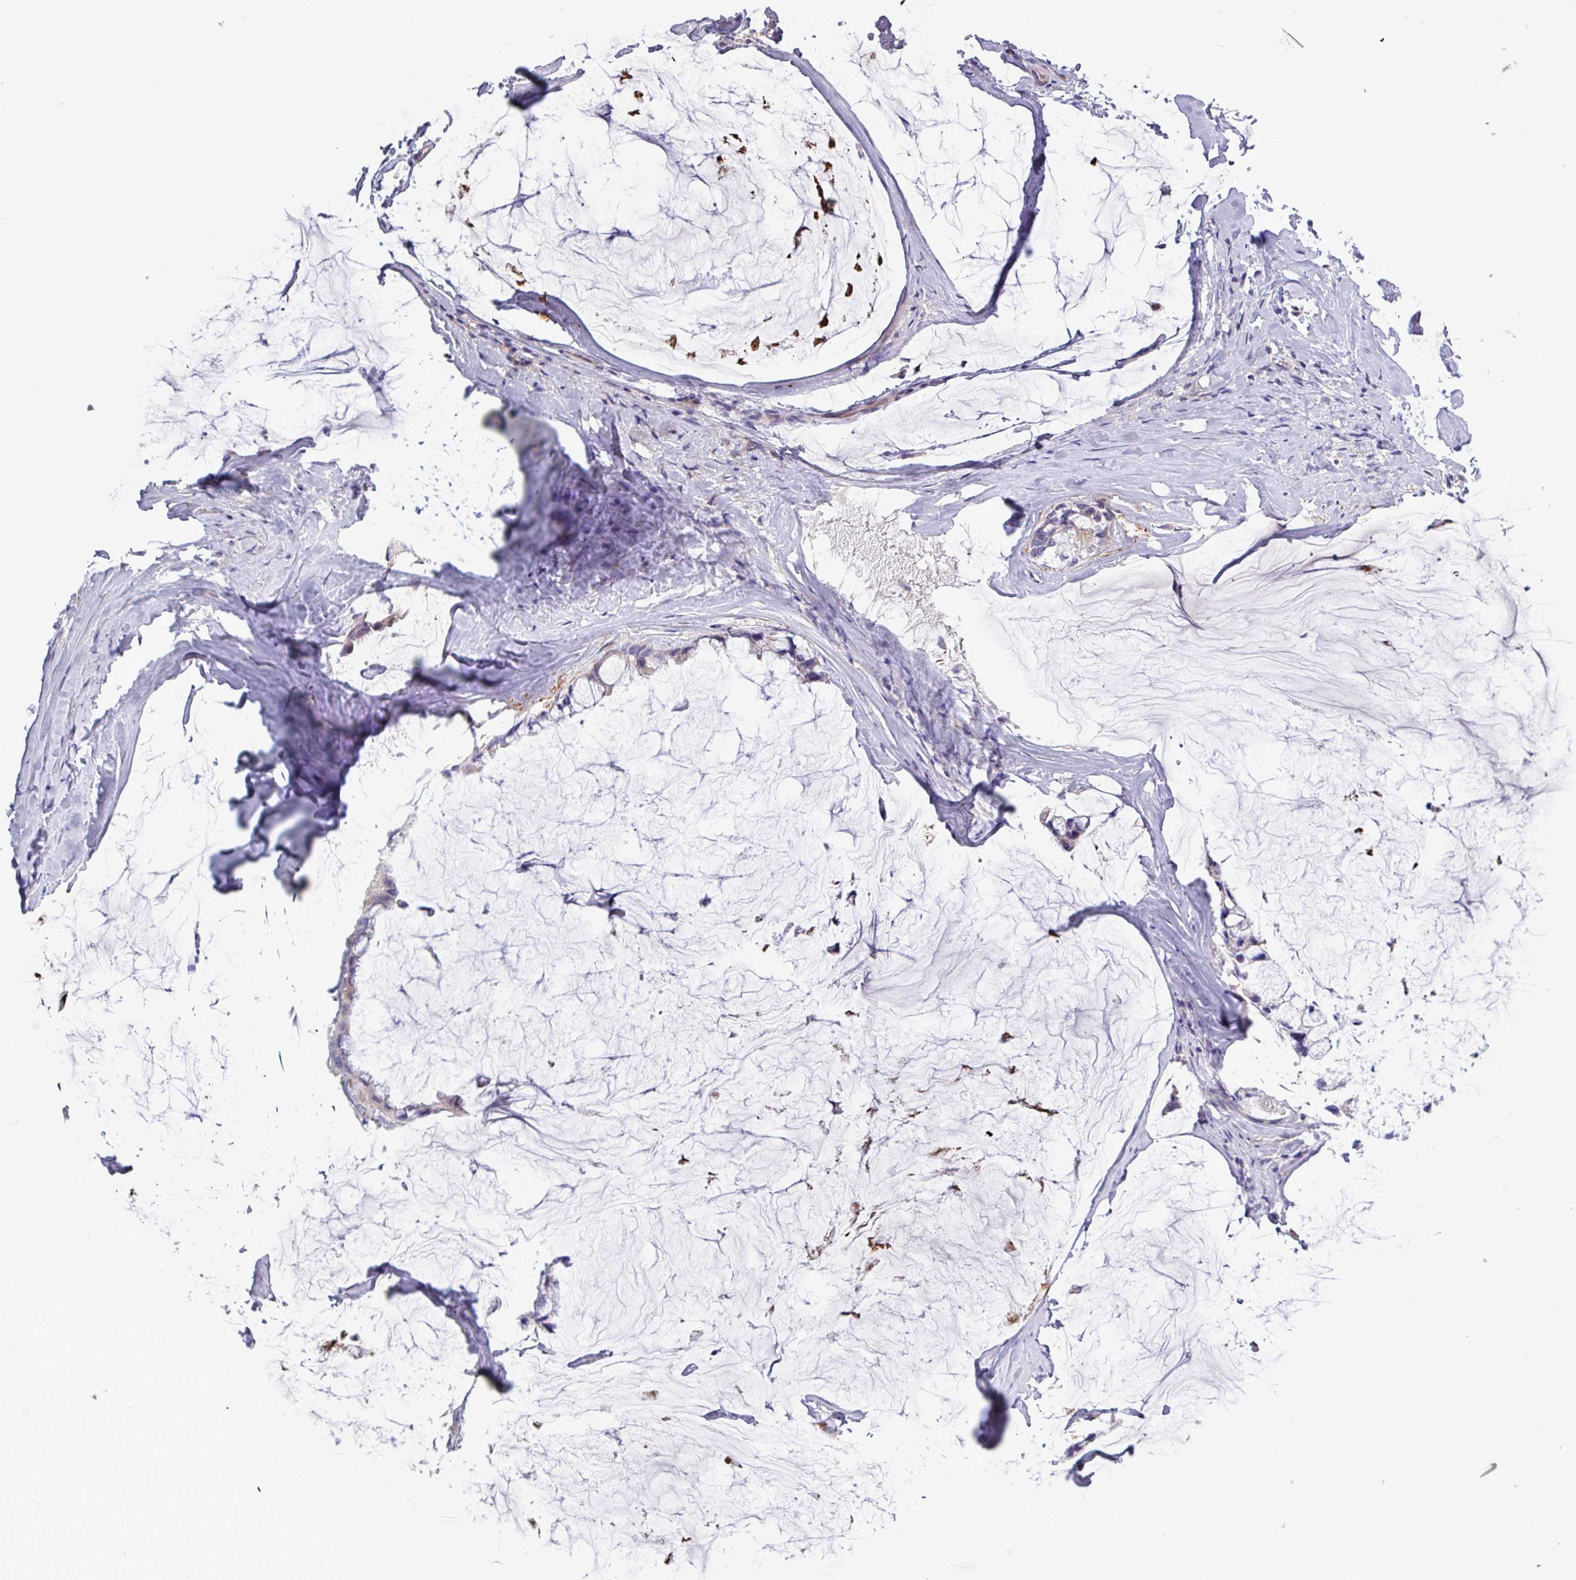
{"staining": {"intensity": "negative", "quantity": "none", "location": "none"}, "tissue": "ovarian cancer", "cell_type": "Tumor cells", "image_type": "cancer", "snomed": [{"axis": "morphology", "description": "Cystadenocarcinoma, mucinous, NOS"}, {"axis": "topography", "description": "Ovary"}], "caption": "The IHC image has no significant positivity in tumor cells of ovarian mucinous cystadenocarcinoma tissue.", "gene": "TNFSF12", "patient": {"sex": "female", "age": 39}}